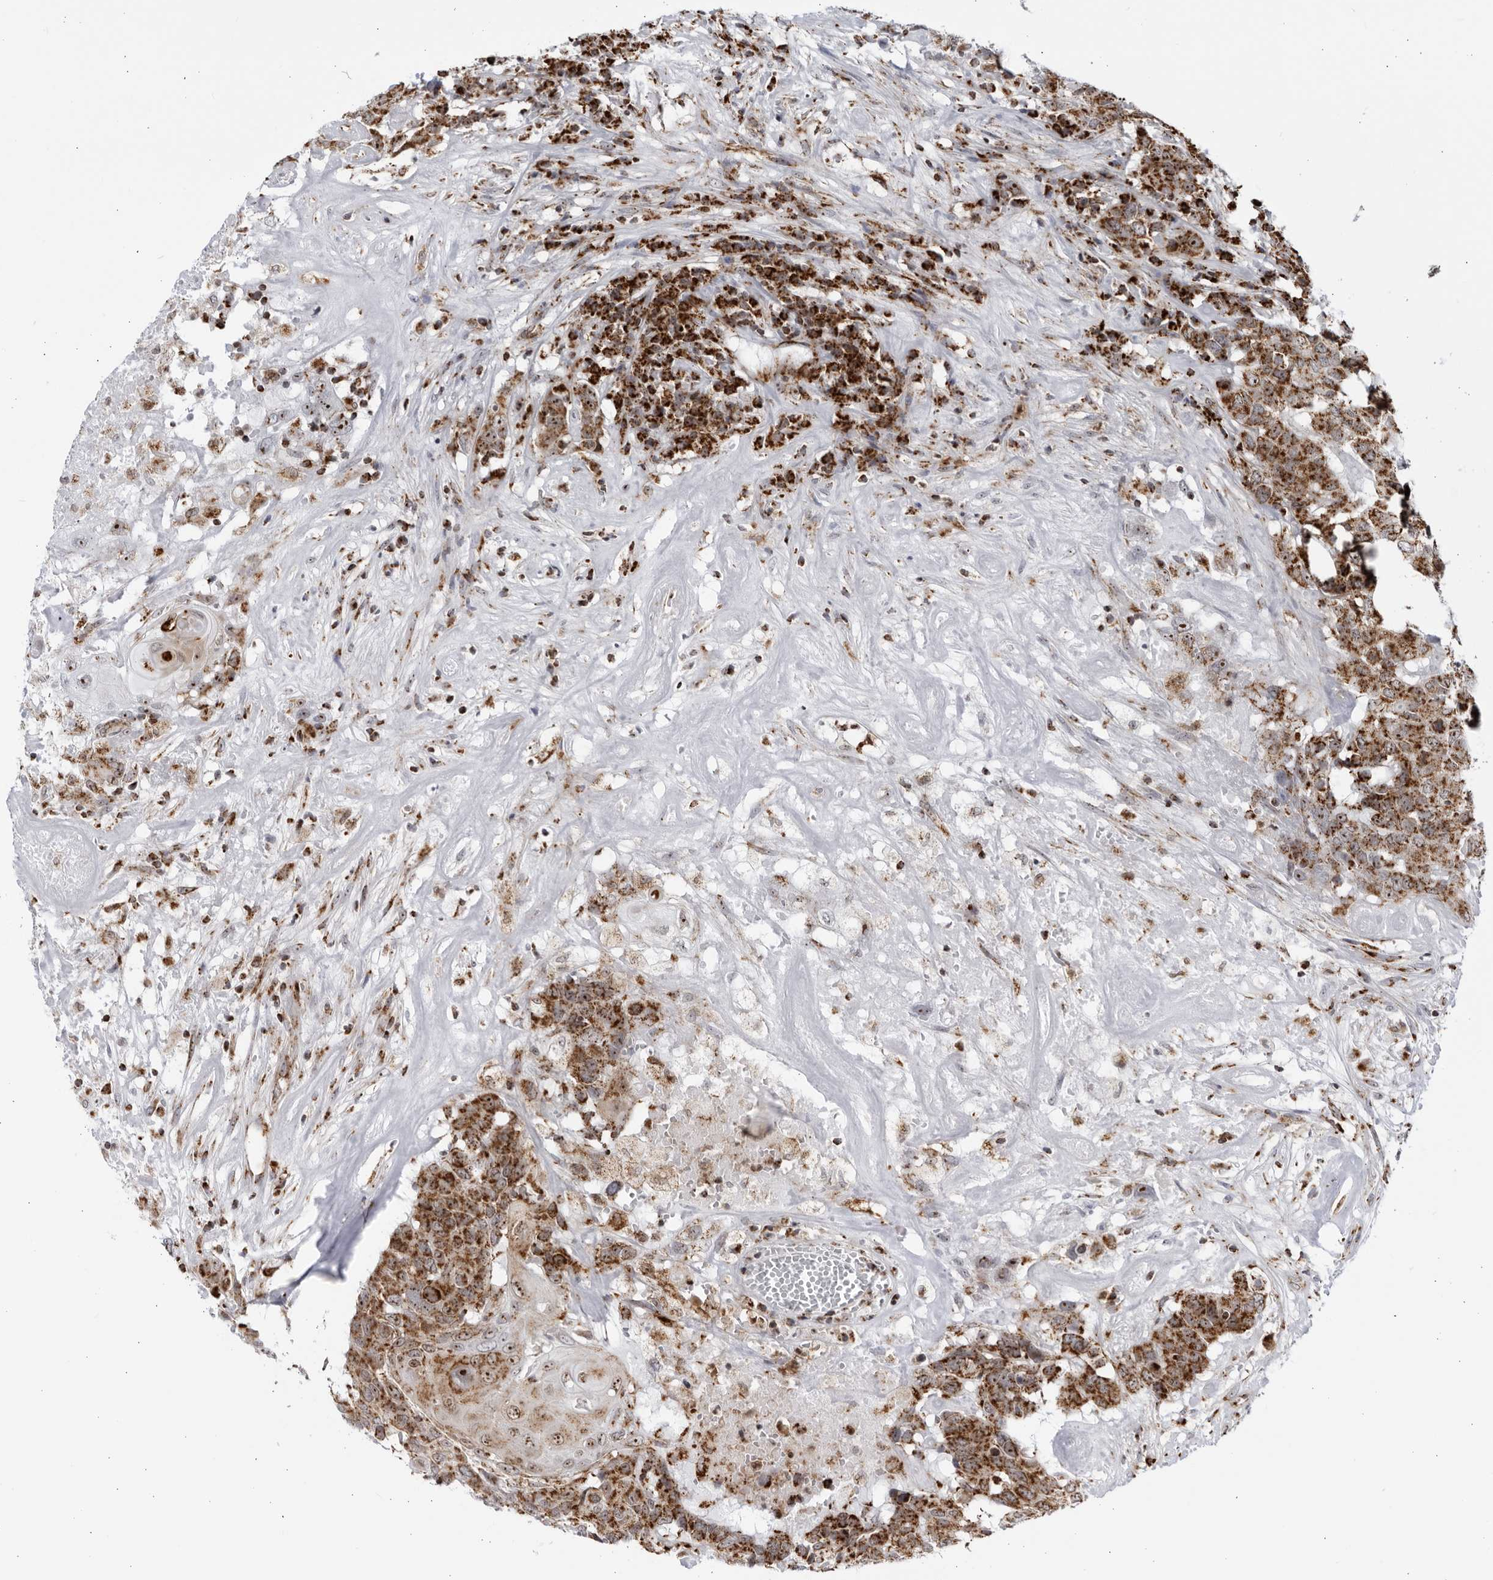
{"staining": {"intensity": "strong", "quantity": ">75%", "location": "cytoplasmic/membranous,nuclear"}, "tissue": "head and neck cancer", "cell_type": "Tumor cells", "image_type": "cancer", "snomed": [{"axis": "morphology", "description": "Squamous cell carcinoma, NOS"}, {"axis": "topography", "description": "Head-Neck"}], "caption": "Protein staining by immunohistochemistry reveals strong cytoplasmic/membranous and nuclear expression in about >75% of tumor cells in head and neck cancer (squamous cell carcinoma).", "gene": "RBM34", "patient": {"sex": "male", "age": 66}}